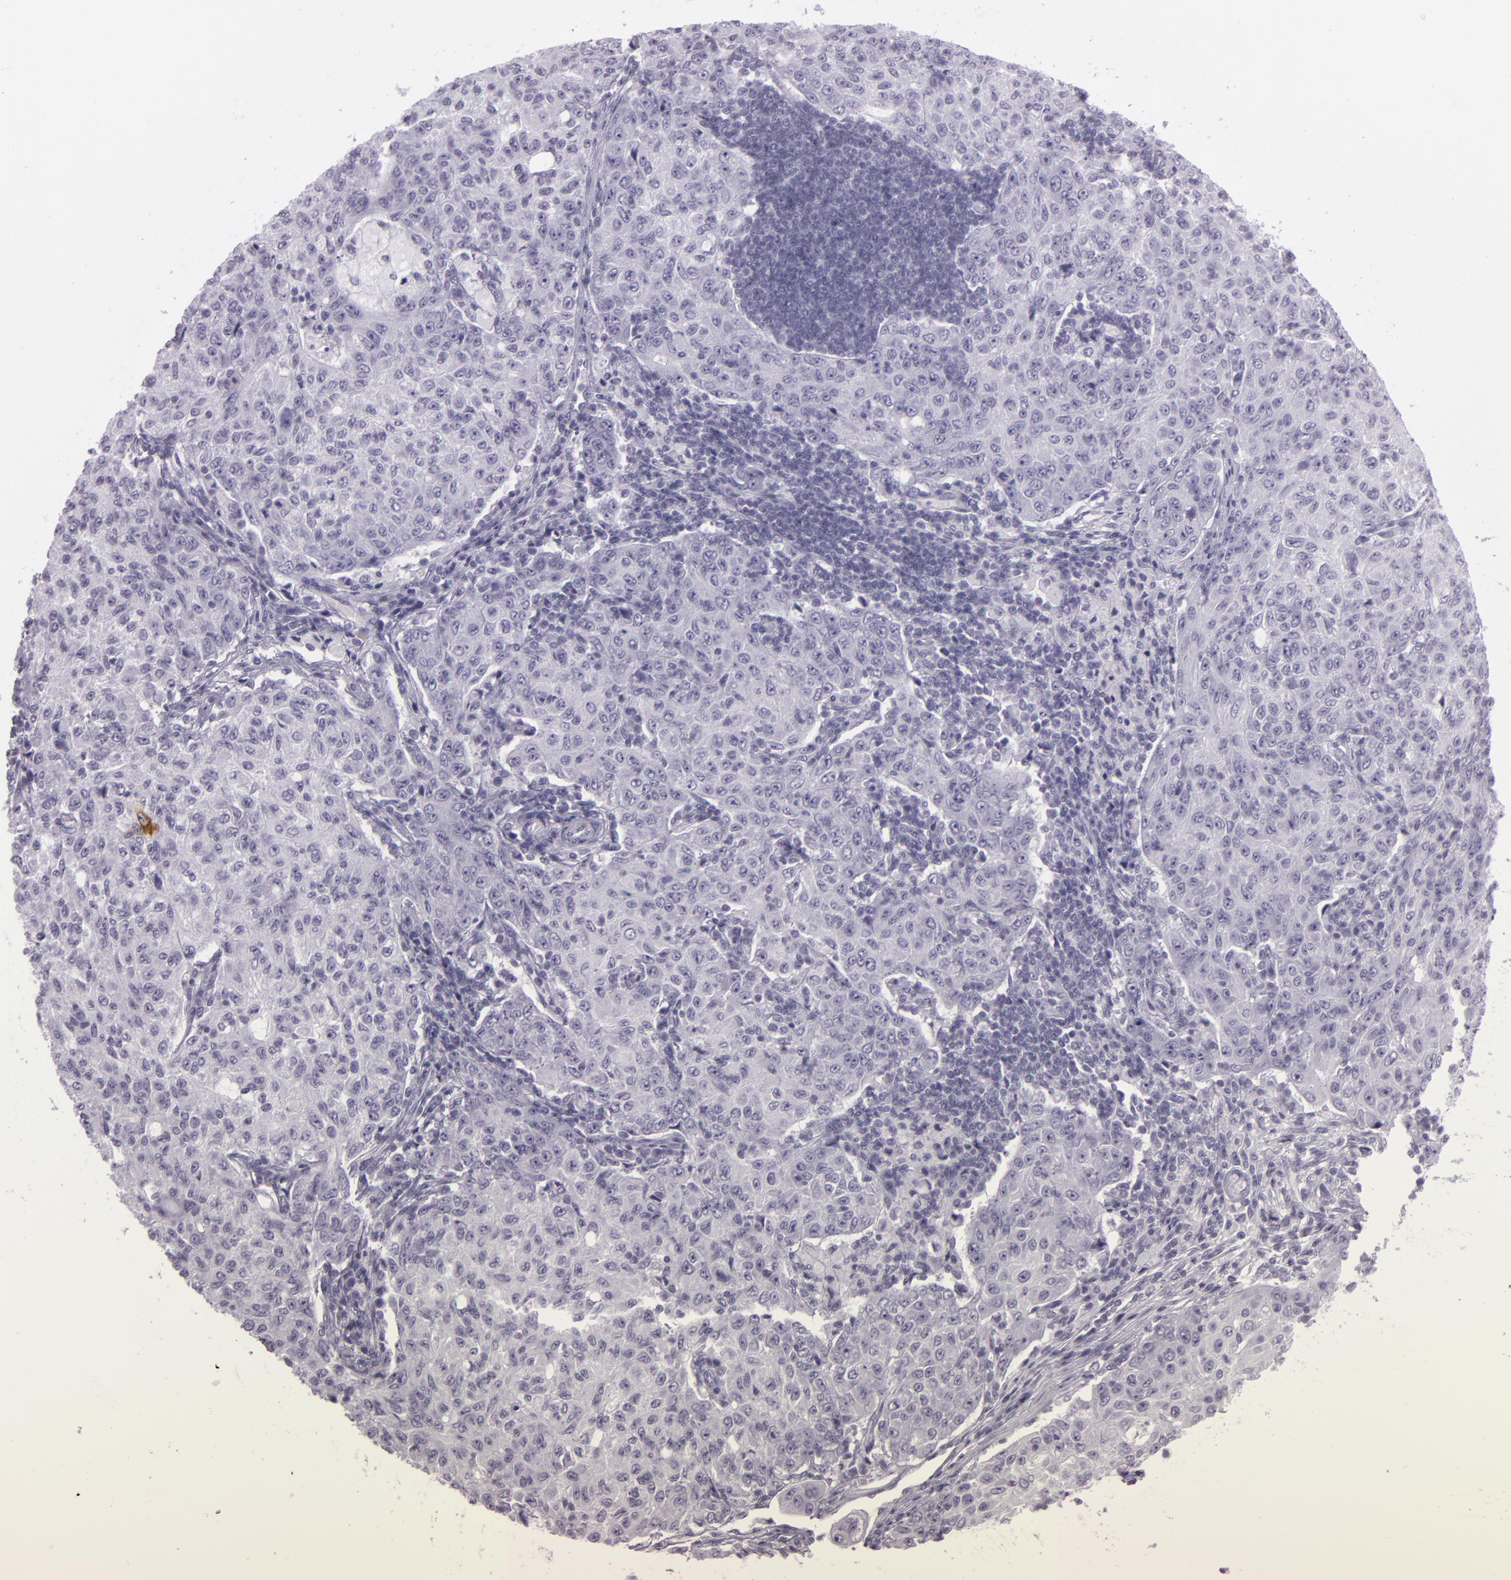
{"staining": {"intensity": "negative", "quantity": "none", "location": "none"}, "tissue": "lymph node", "cell_type": "Germinal center cells", "image_type": "normal", "snomed": [{"axis": "morphology", "description": "Normal tissue, NOS"}, {"axis": "topography", "description": "Lymph node"}], "caption": "DAB immunohistochemical staining of unremarkable human lymph node demonstrates no significant expression in germinal center cells. The staining is performed using DAB (3,3'-diaminobenzidine) brown chromogen with nuclei counter-stained in using hematoxylin.", "gene": "MUC6", "patient": {"sex": "female", "age": 42}}